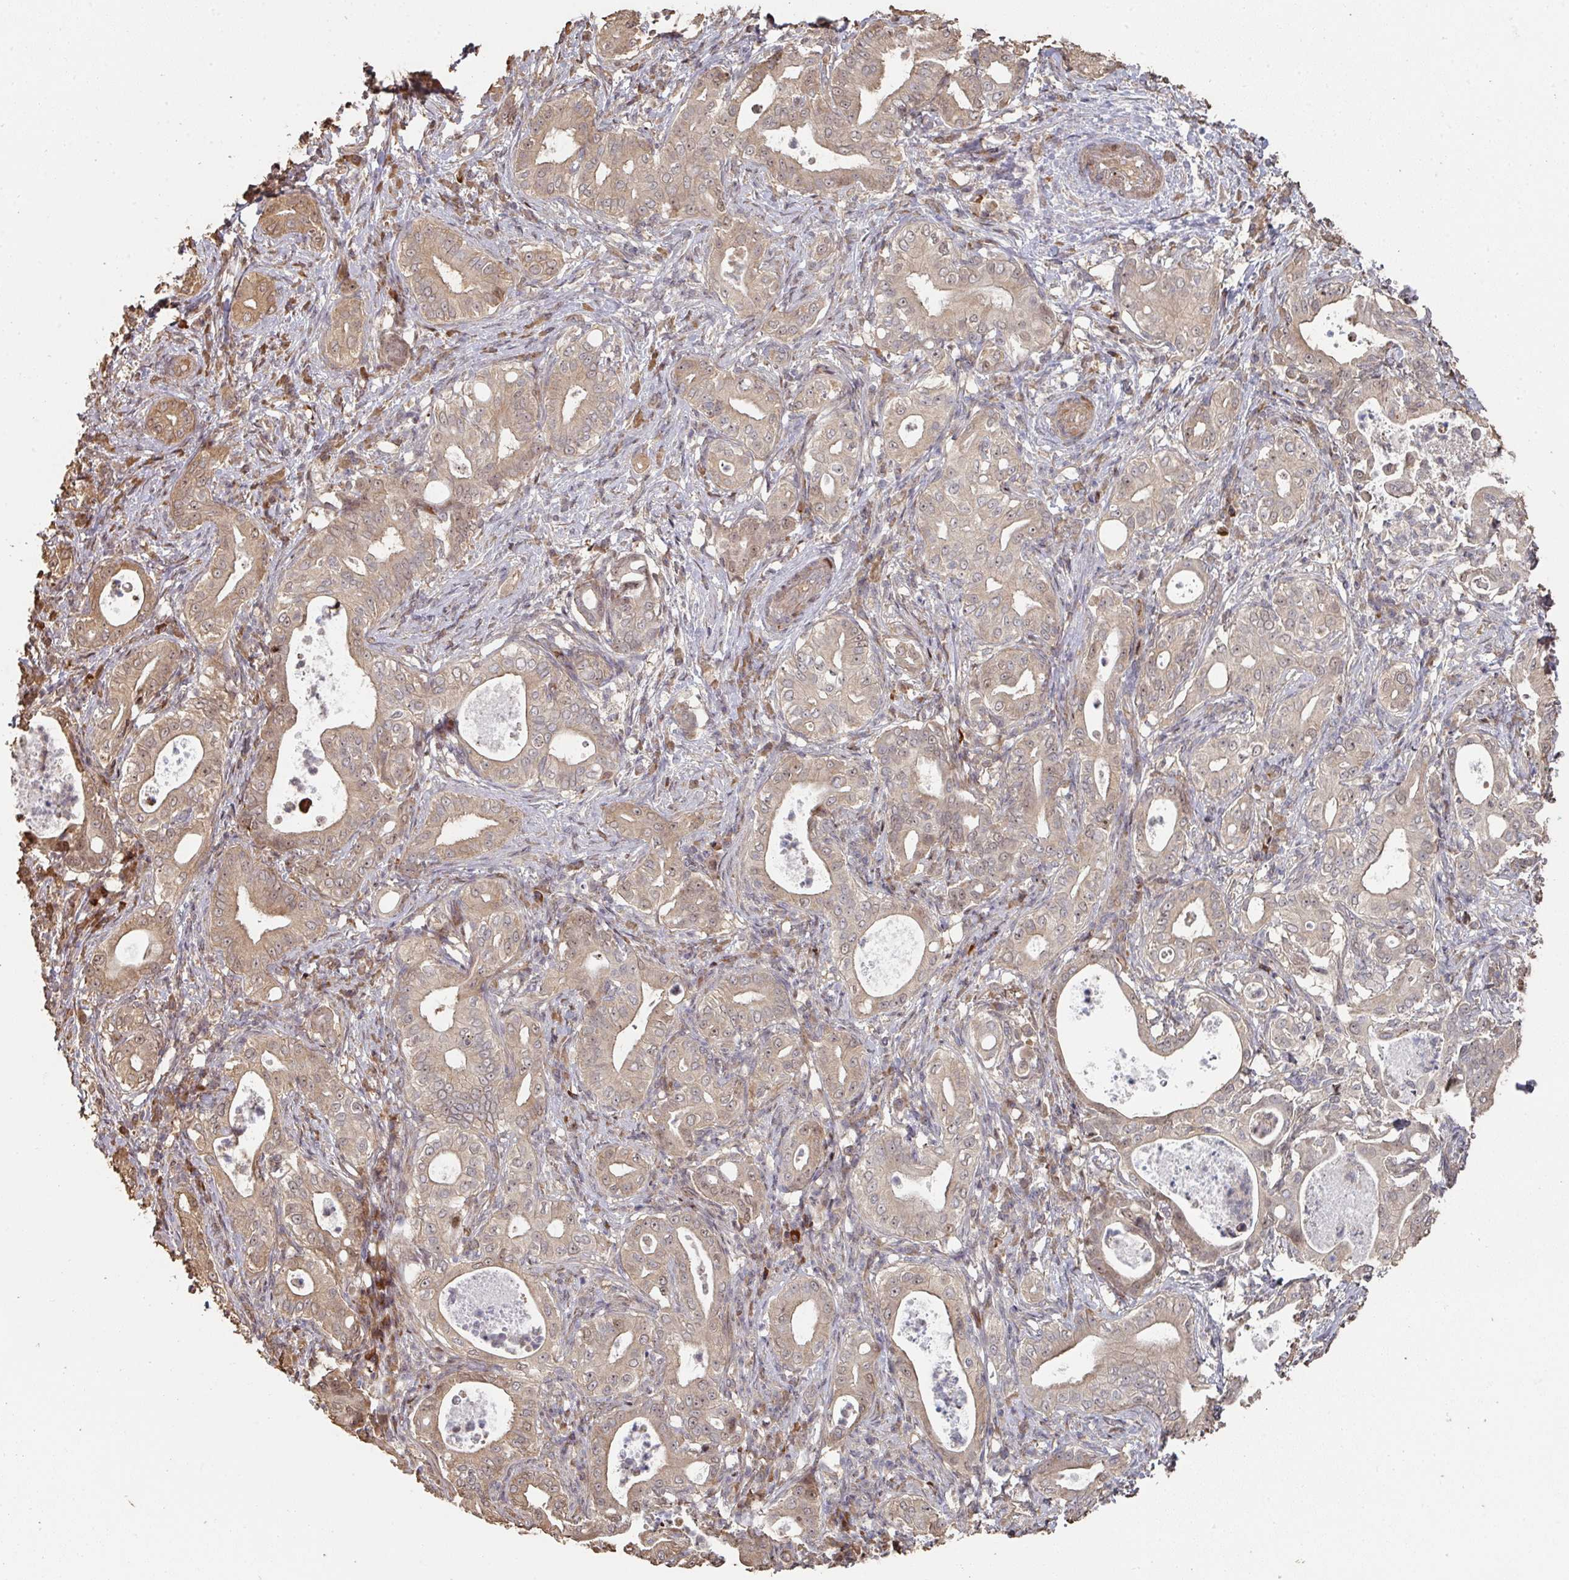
{"staining": {"intensity": "weak", "quantity": ">75%", "location": "cytoplasmic/membranous"}, "tissue": "pancreatic cancer", "cell_type": "Tumor cells", "image_type": "cancer", "snomed": [{"axis": "morphology", "description": "Adenocarcinoma, NOS"}, {"axis": "topography", "description": "Pancreas"}], "caption": "Protein staining exhibits weak cytoplasmic/membranous positivity in about >75% of tumor cells in pancreatic cancer (adenocarcinoma).", "gene": "CA7", "patient": {"sex": "male", "age": 71}}